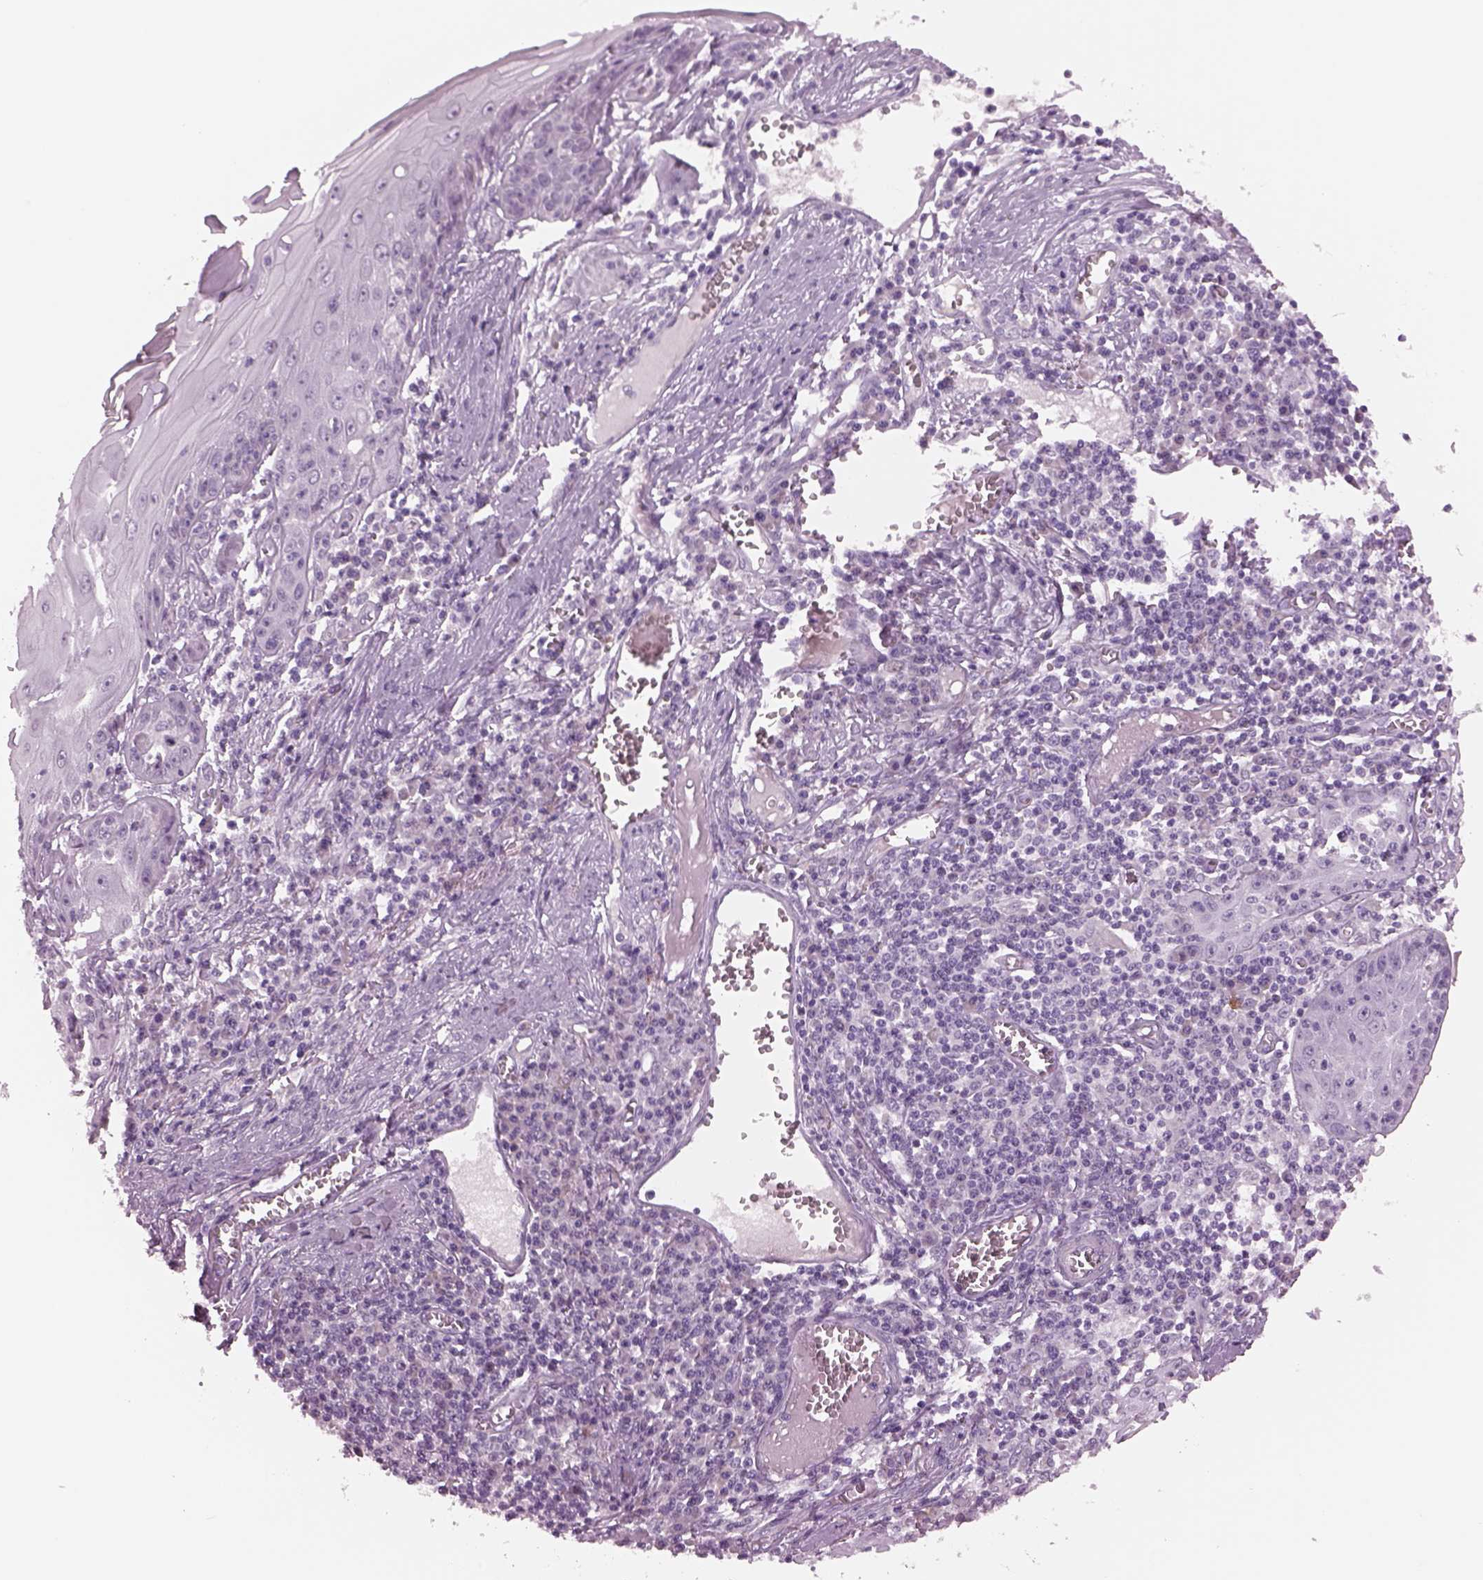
{"staining": {"intensity": "negative", "quantity": "none", "location": "none"}, "tissue": "skin cancer", "cell_type": "Tumor cells", "image_type": "cancer", "snomed": [{"axis": "morphology", "description": "Squamous cell carcinoma, NOS"}, {"axis": "topography", "description": "Skin"}, {"axis": "topography", "description": "Vulva"}], "caption": "The histopathology image shows no staining of tumor cells in skin cancer (squamous cell carcinoma).", "gene": "CYLC1", "patient": {"sex": "female", "age": 85}}